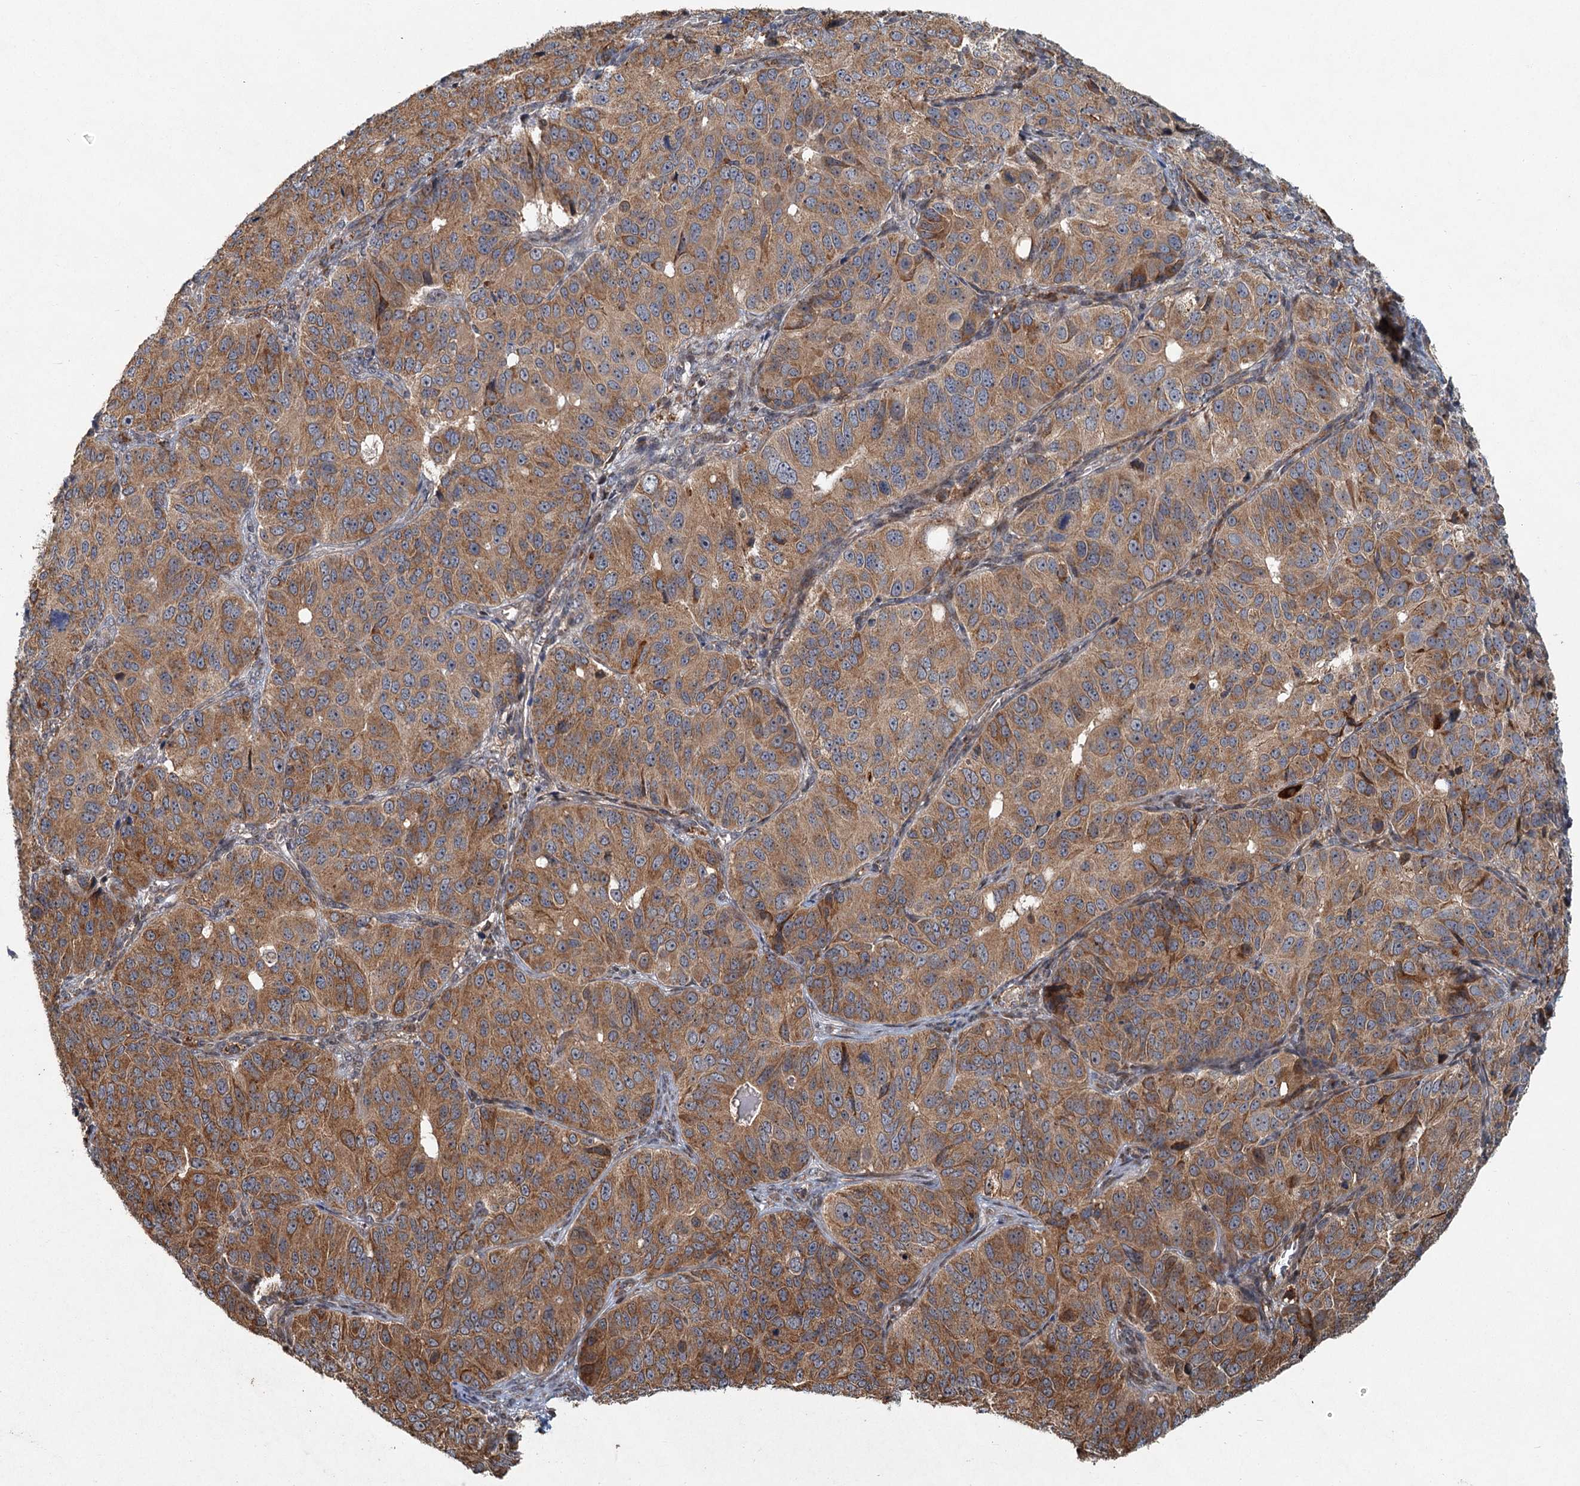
{"staining": {"intensity": "moderate", "quantity": ">75%", "location": "cytoplasmic/membranous"}, "tissue": "ovarian cancer", "cell_type": "Tumor cells", "image_type": "cancer", "snomed": [{"axis": "morphology", "description": "Carcinoma, endometroid"}, {"axis": "topography", "description": "Ovary"}], "caption": "A brown stain highlights moderate cytoplasmic/membranous expression of a protein in ovarian endometroid carcinoma tumor cells. Using DAB (3,3'-diaminobenzidine) (brown) and hematoxylin (blue) stains, captured at high magnification using brightfield microscopy.", "gene": "SRPX2", "patient": {"sex": "female", "age": 51}}